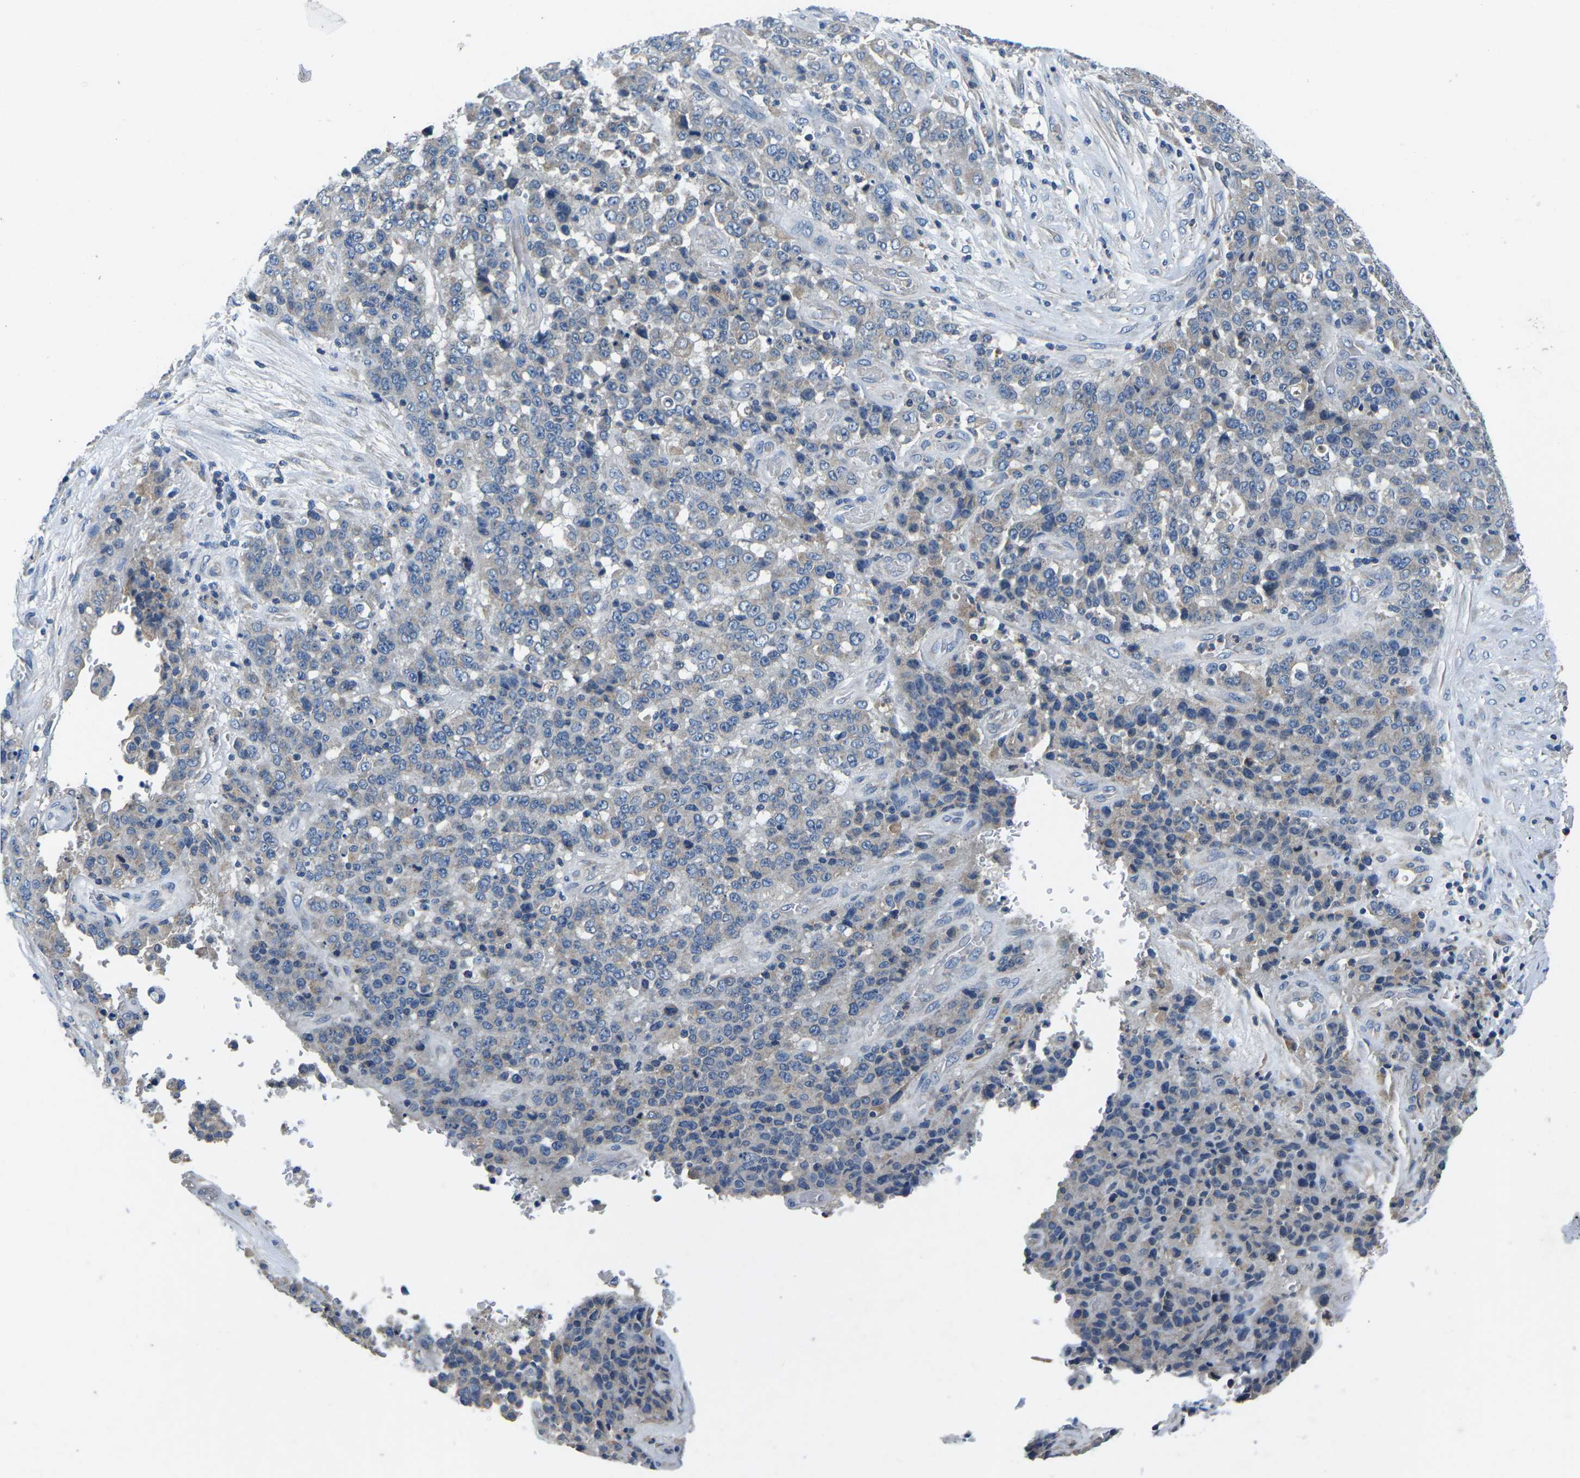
{"staining": {"intensity": "weak", "quantity": "<25%", "location": "cytoplasmic/membranous"}, "tissue": "stomach cancer", "cell_type": "Tumor cells", "image_type": "cancer", "snomed": [{"axis": "morphology", "description": "Adenocarcinoma, NOS"}, {"axis": "topography", "description": "Stomach"}], "caption": "Adenocarcinoma (stomach) stained for a protein using immunohistochemistry (IHC) demonstrates no positivity tumor cells.", "gene": "PDCD6IP", "patient": {"sex": "female", "age": 73}}